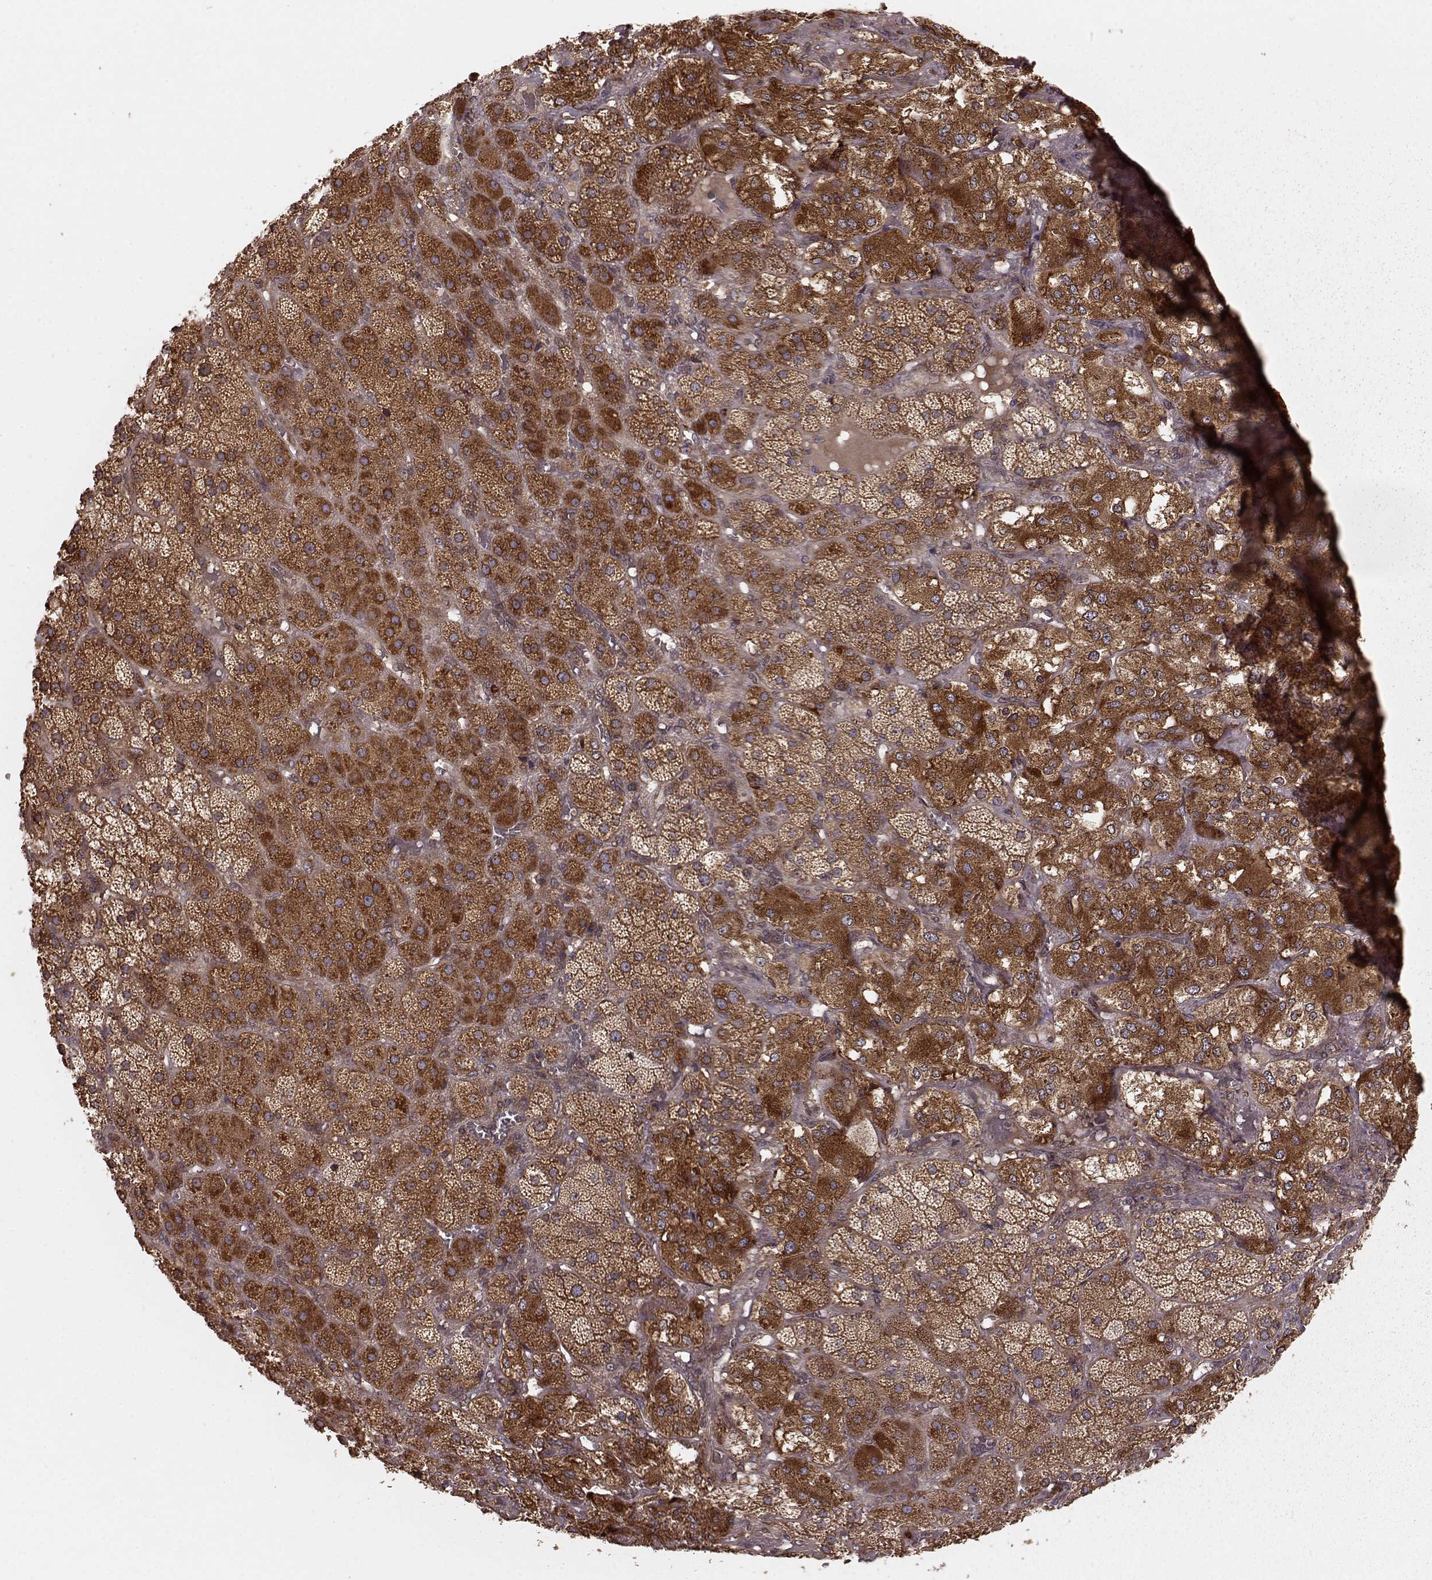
{"staining": {"intensity": "strong", "quantity": ">75%", "location": "cytoplasmic/membranous"}, "tissue": "adrenal gland", "cell_type": "Glandular cells", "image_type": "normal", "snomed": [{"axis": "morphology", "description": "Normal tissue, NOS"}, {"axis": "topography", "description": "Adrenal gland"}], "caption": "Glandular cells display strong cytoplasmic/membranous positivity in approximately >75% of cells in benign adrenal gland. Nuclei are stained in blue.", "gene": "AGPAT1", "patient": {"sex": "male", "age": 57}}